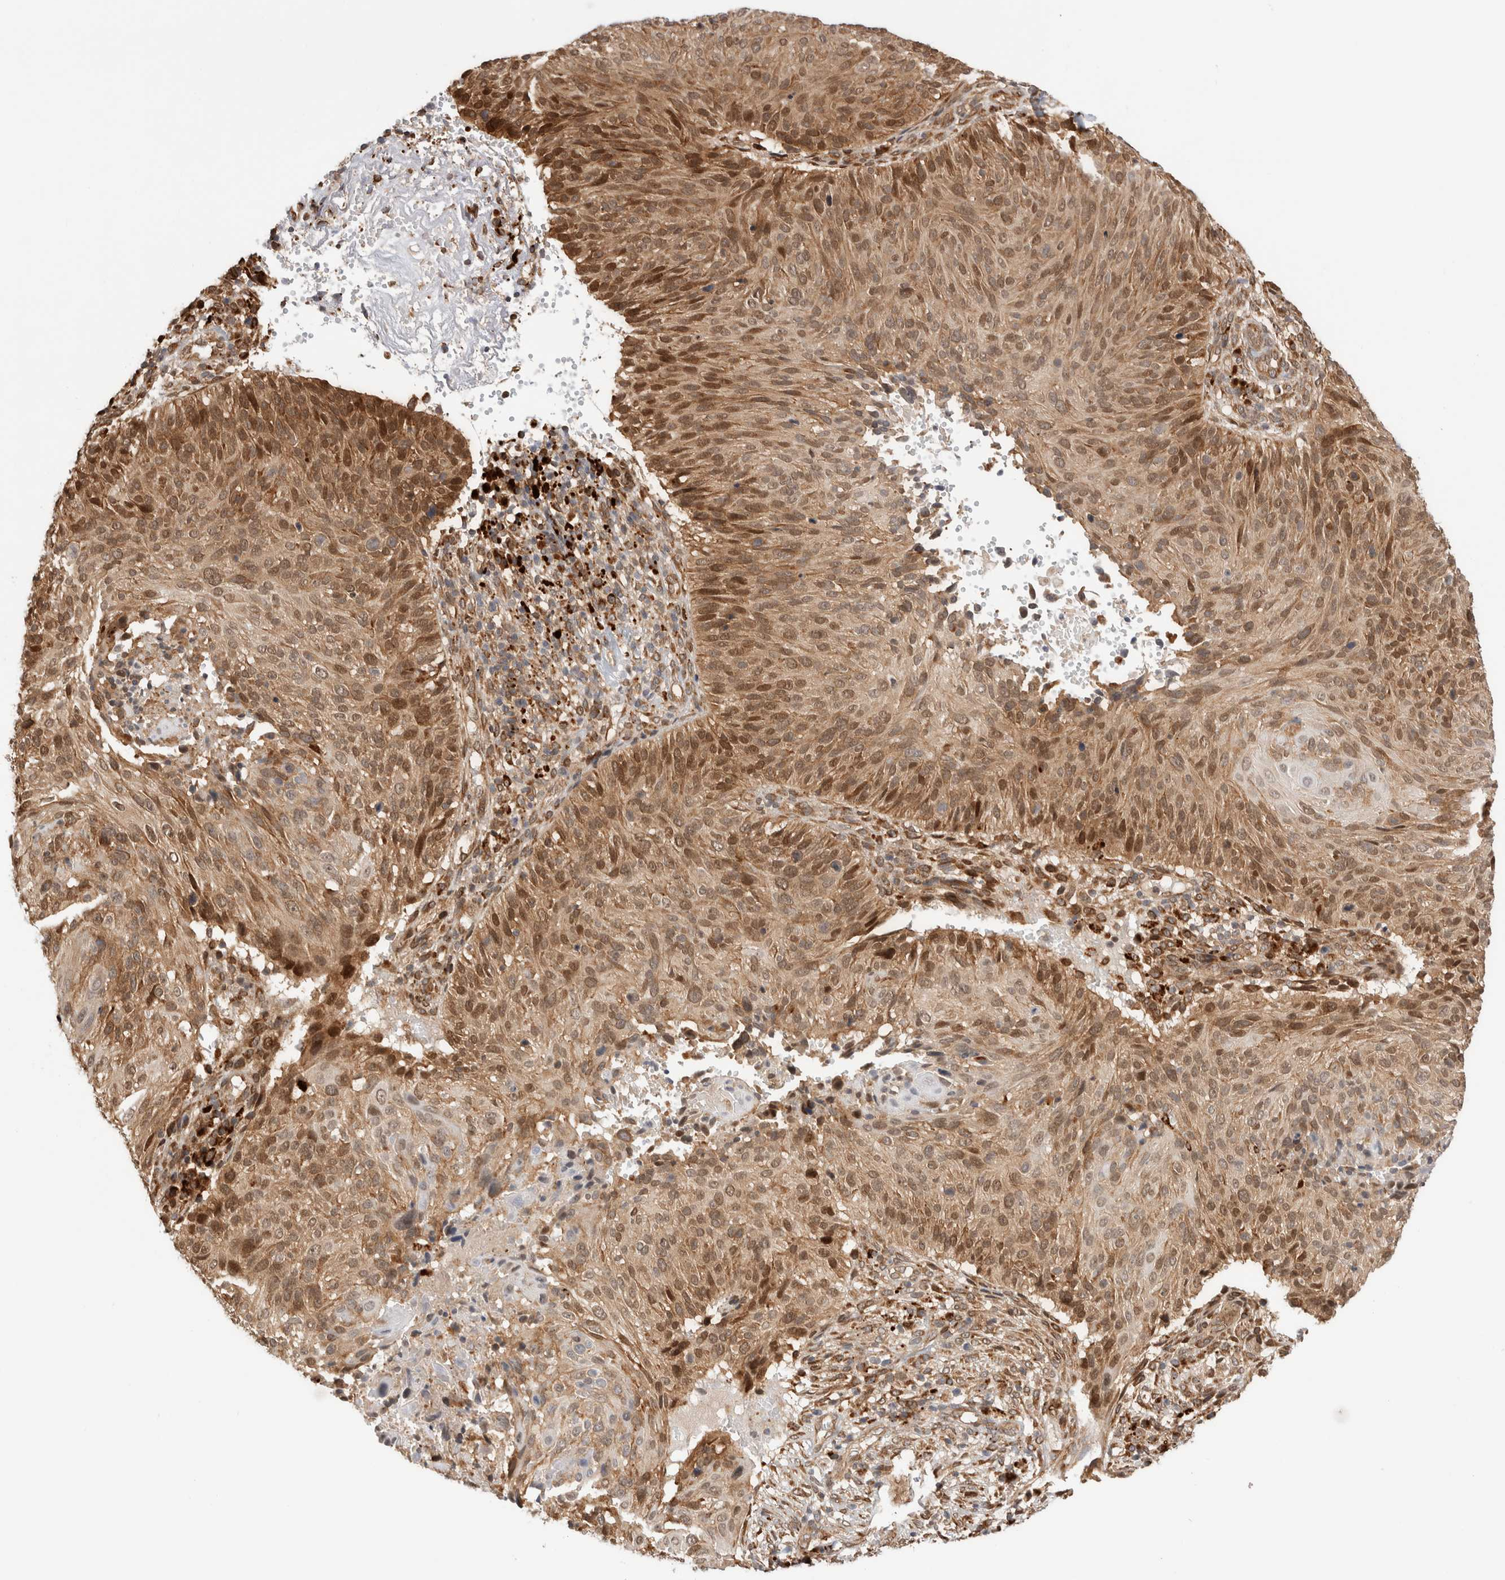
{"staining": {"intensity": "moderate", "quantity": ">75%", "location": "cytoplasmic/membranous,nuclear"}, "tissue": "cervical cancer", "cell_type": "Tumor cells", "image_type": "cancer", "snomed": [{"axis": "morphology", "description": "Squamous cell carcinoma, NOS"}, {"axis": "topography", "description": "Cervix"}], "caption": "Cervical cancer tissue demonstrates moderate cytoplasmic/membranous and nuclear staining in approximately >75% of tumor cells, visualized by immunohistochemistry.", "gene": "ACTL9", "patient": {"sex": "female", "age": 74}}